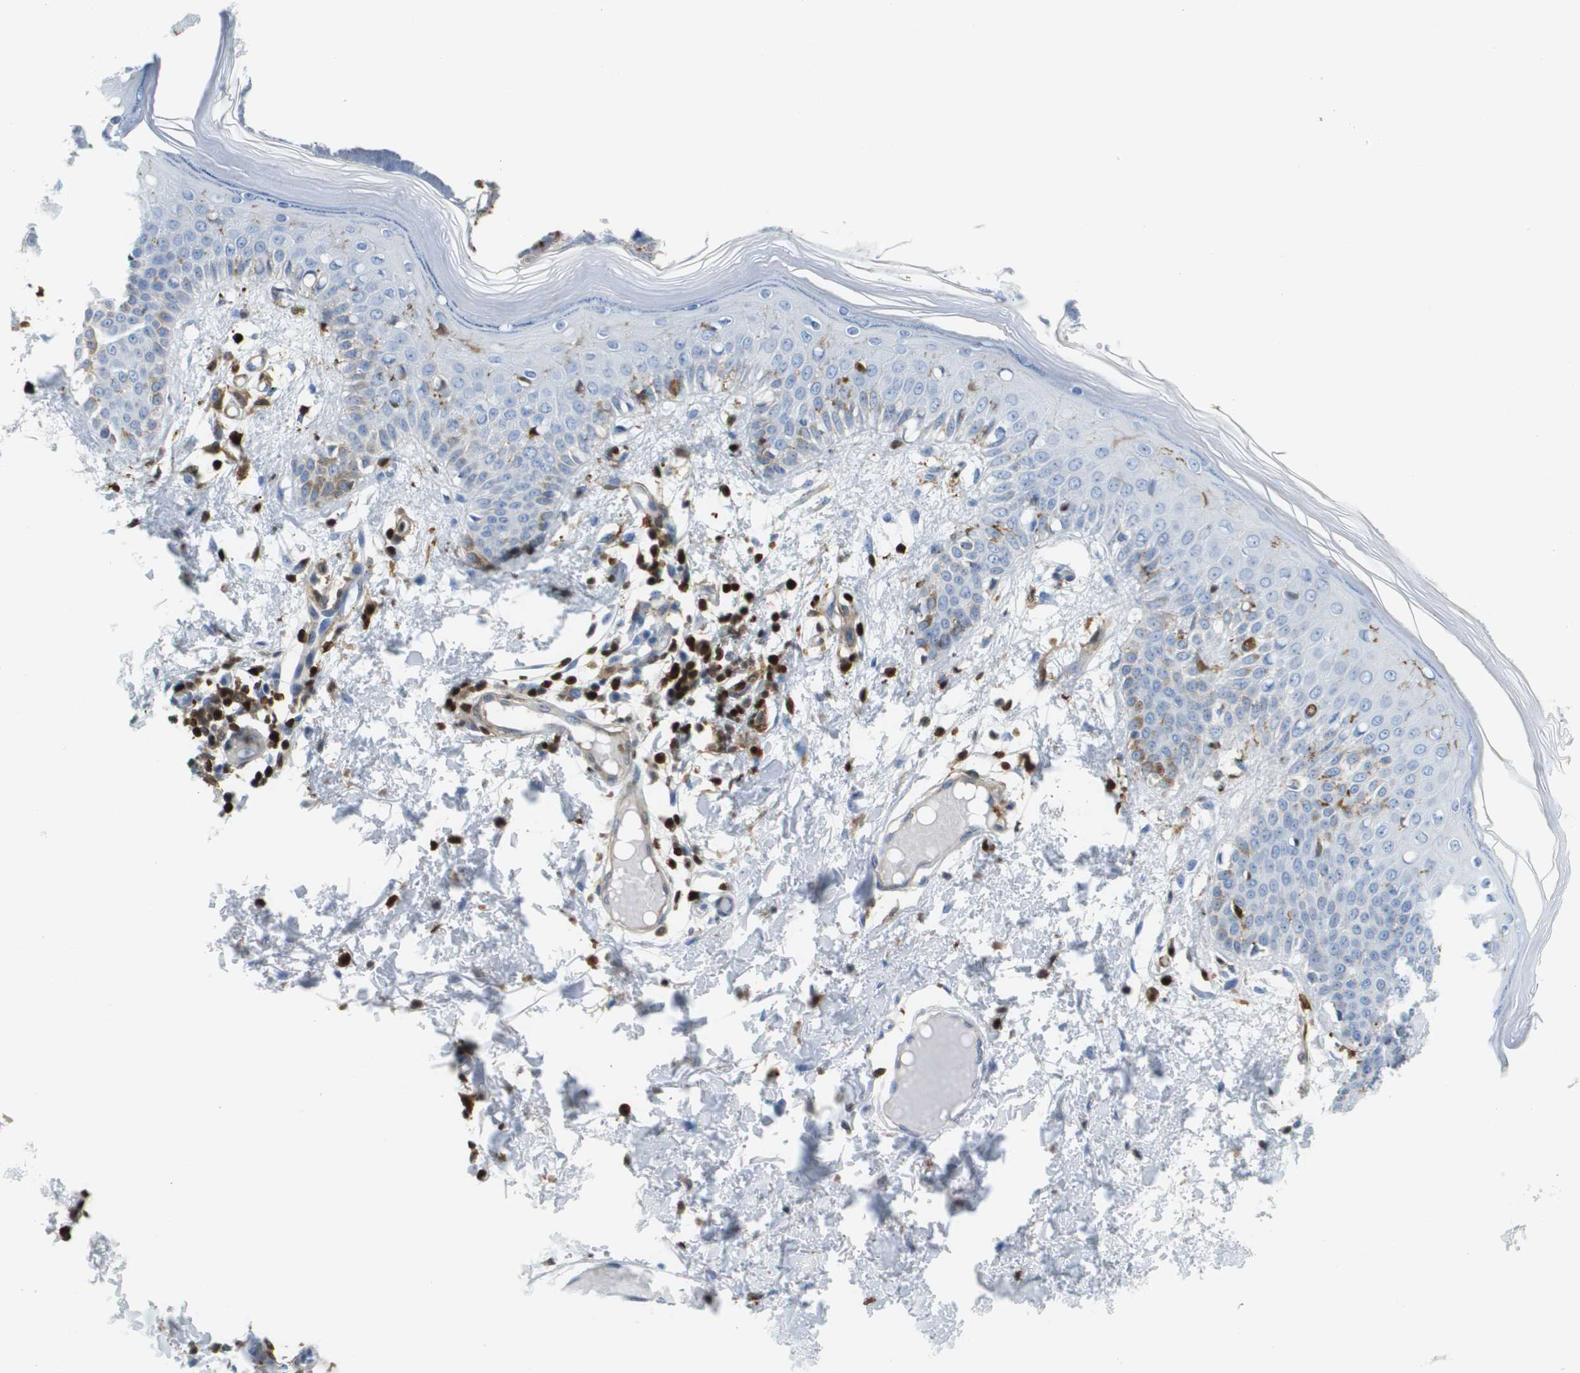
{"staining": {"intensity": "negative", "quantity": "none", "location": "none"}, "tissue": "skin", "cell_type": "Fibroblasts", "image_type": "normal", "snomed": [{"axis": "morphology", "description": "Normal tissue, NOS"}, {"axis": "topography", "description": "Skin"}], "caption": "Histopathology image shows no significant protein staining in fibroblasts of benign skin. (DAB (3,3'-diaminobenzidine) immunohistochemistry, high magnification).", "gene": "DOCK5", "patient": {"sex": "male", "age": 53}}